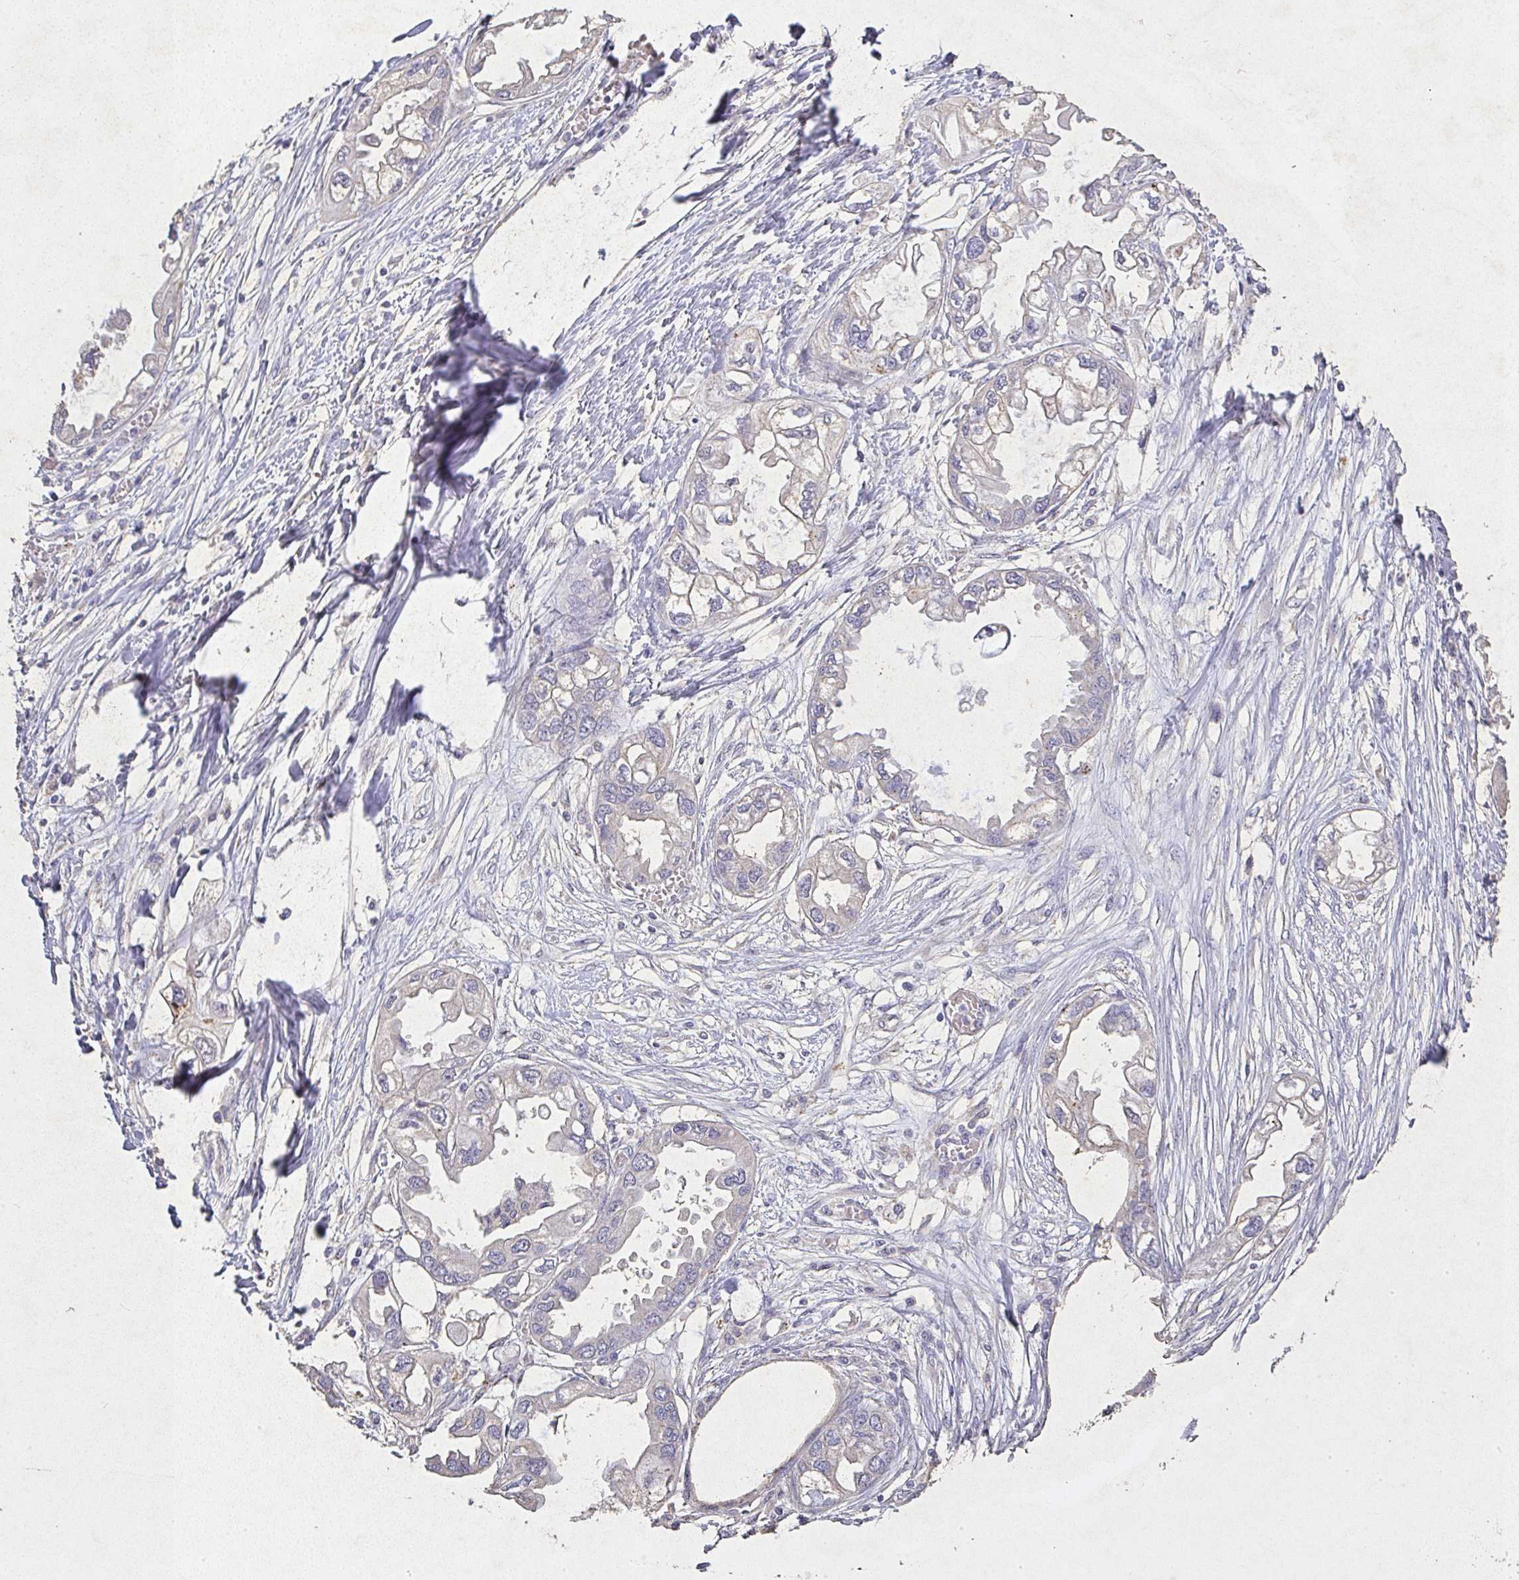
{"staining": {"intensity": "negative", "quantity": "none", "location": "none"}, "tissue": "endometrial cancer", "cell_type": "Tumor cells", "image_type": "cancer", "snomed": [{"axis": "morphology", "description": "Adenocarcinoma, NOS"}, {"axis": "morphology", "description": "Adenocarcinoma, metastatic, NOS"}, {"axis": "topography", "description": "Adipose tissue"}, {"axis": "topography", "description": "Endometrium"}], "caption": "Tumor cells are negative for protein expression in human endometrial cancer.", "gene": "RPS2", "patient": {"sex": "female", "age": 67}}